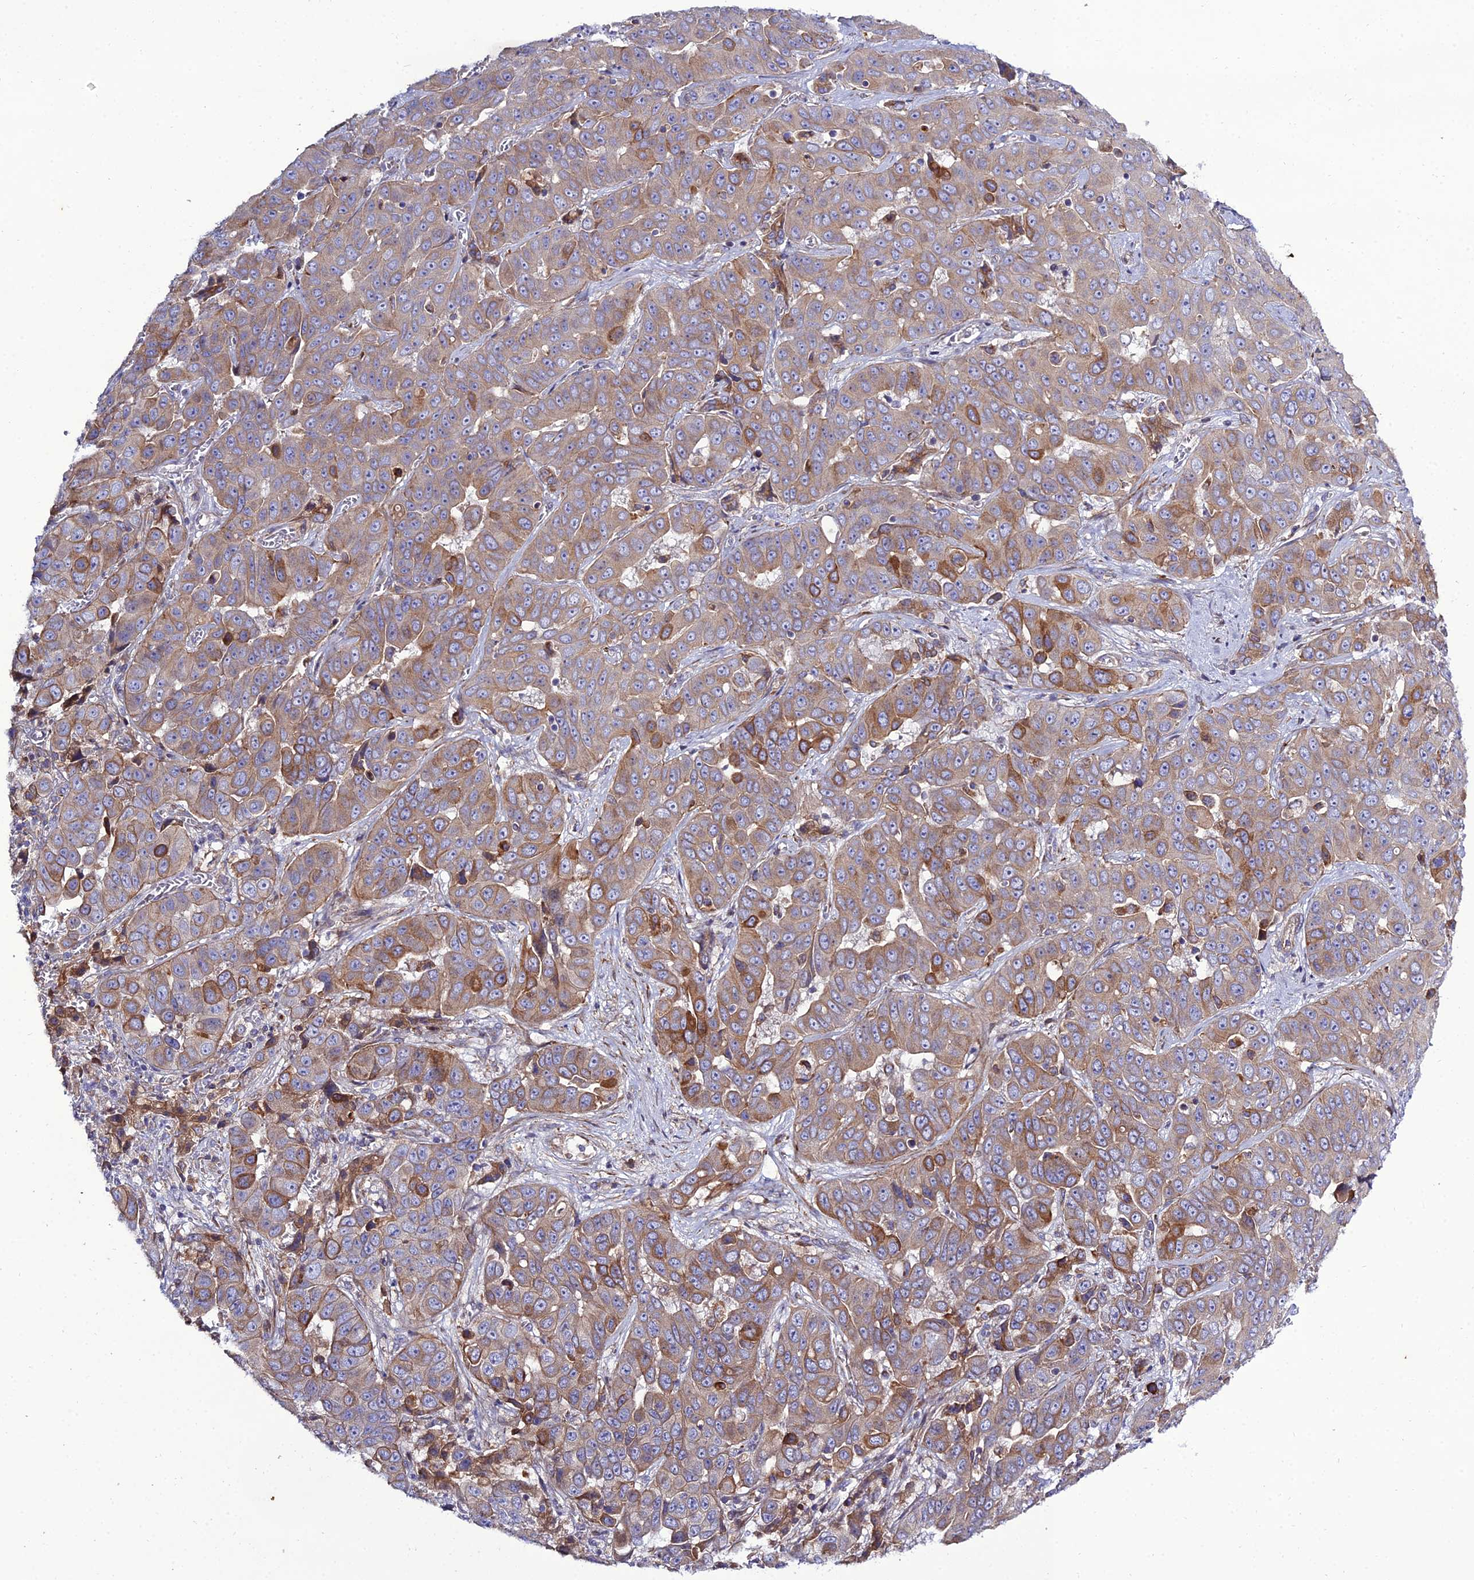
{"staining": {"intensity": "moderate", "quantity": ">75%", "location": "cytoplasmic/membranous"}, "tissue": "liver cancer", "cell_type": "Tumor cells", "image_type": "cancer", "snomed": [{"axis": "morphology", "description": "Cholangiocarcinoma"}, {"axis": "topography", "description": "Liver"}], "caption": "This micrograph exhibits IHC staining of liver cancer (cholangiocarcinoma), with medium moderate cytoplasmic/membranous positivity in about >75% of tumor cells.", "gene": "ARL6IP1", "patient": {"sex": "female", "age": 52}}